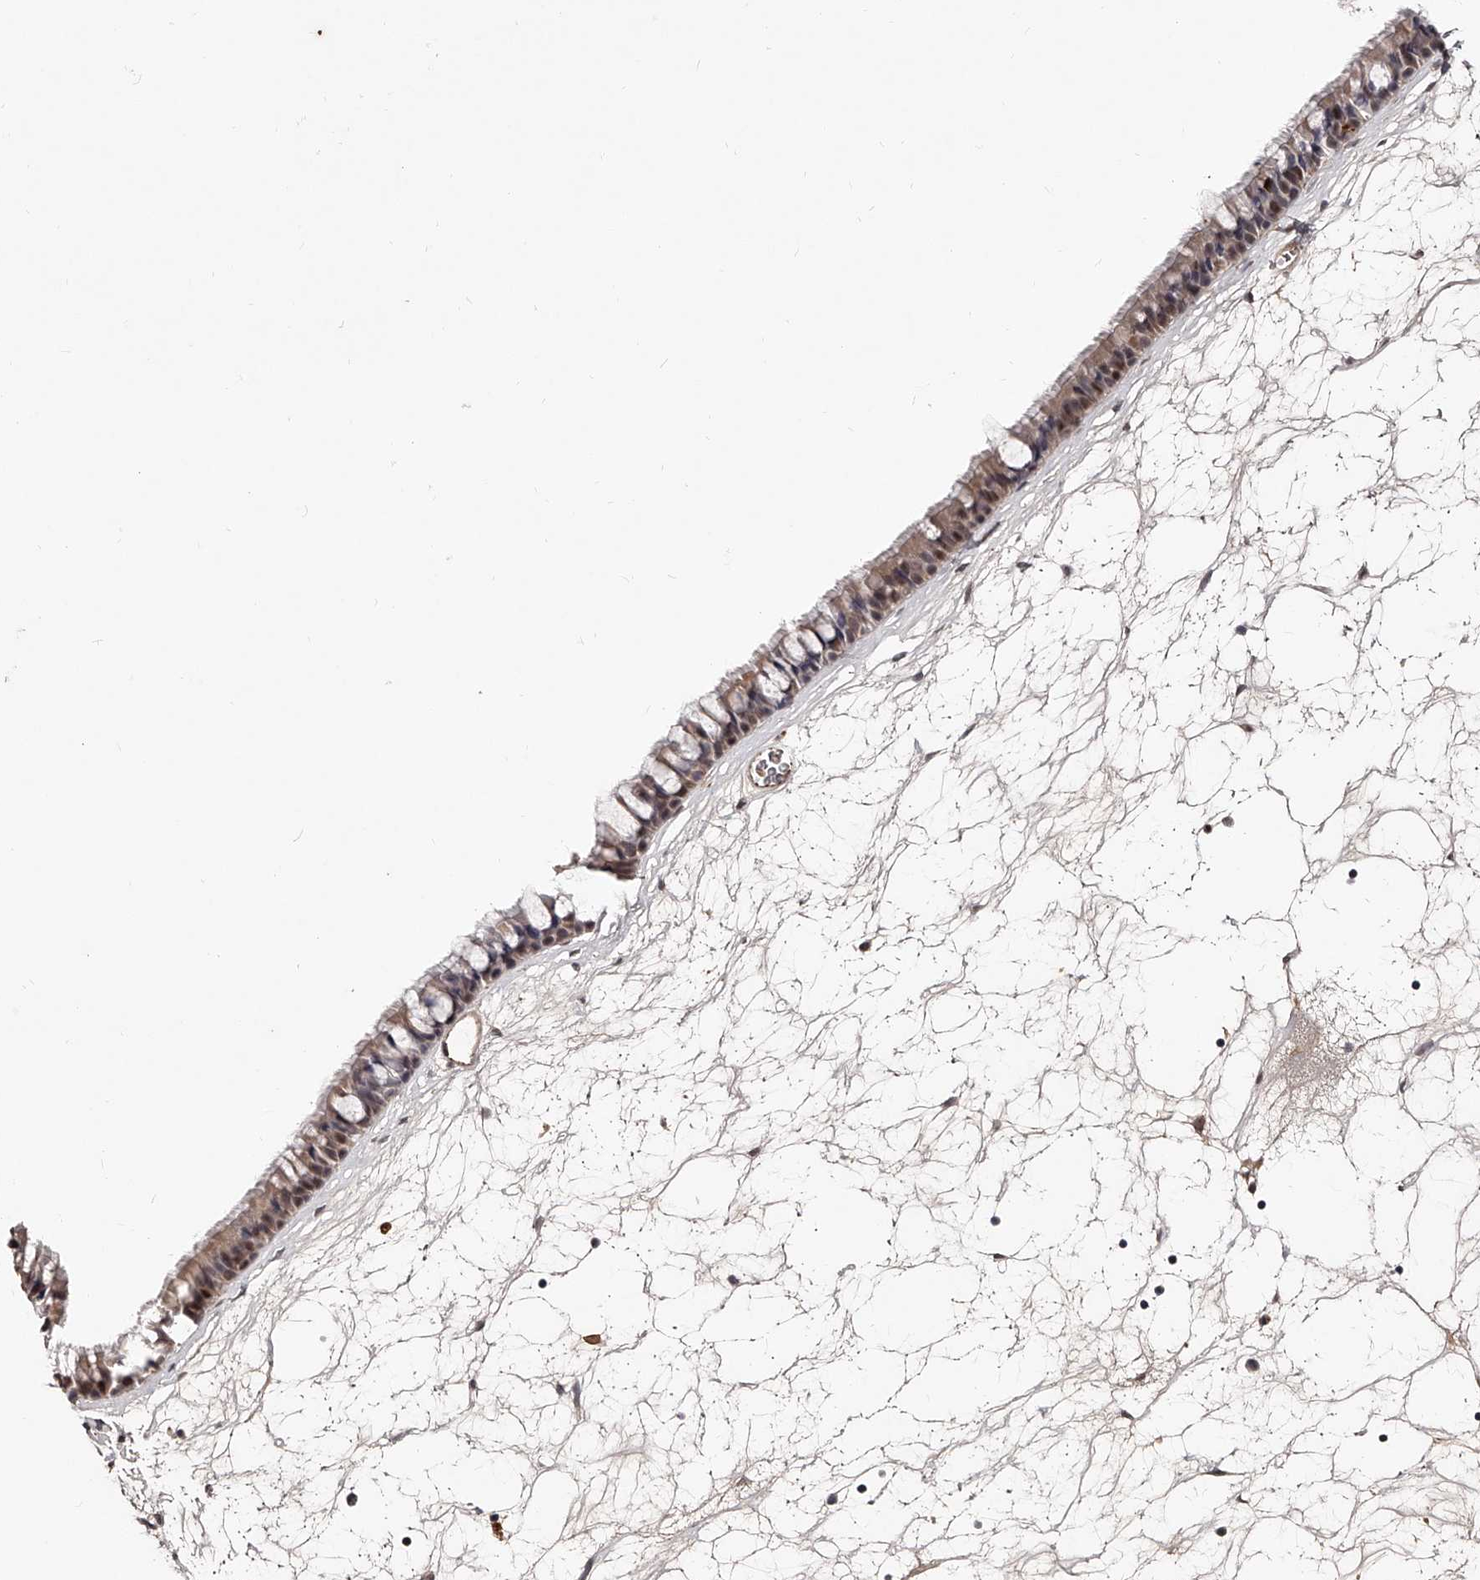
{"staining": {"intensity": "strong", "quantity": "25%-75%", "location": "nuclear"}, "tissue": "nasopharynx", "cell_type": "Respiratory epithelial cells", "image_type": "normal", "snomed": [{"axis": "morphology", "description": "Normal tissue, NOS"}, {"axis": "topography", "description": "Nasopharynx"}], "caption": "Human nasopharynx stained for a protein (brown) reveals strong nuclear positive staining in approximately 25%-75% of respiratory epithelial cells.", "gene": "URGCP", "patient": {"sex": "male", "age": 64}}